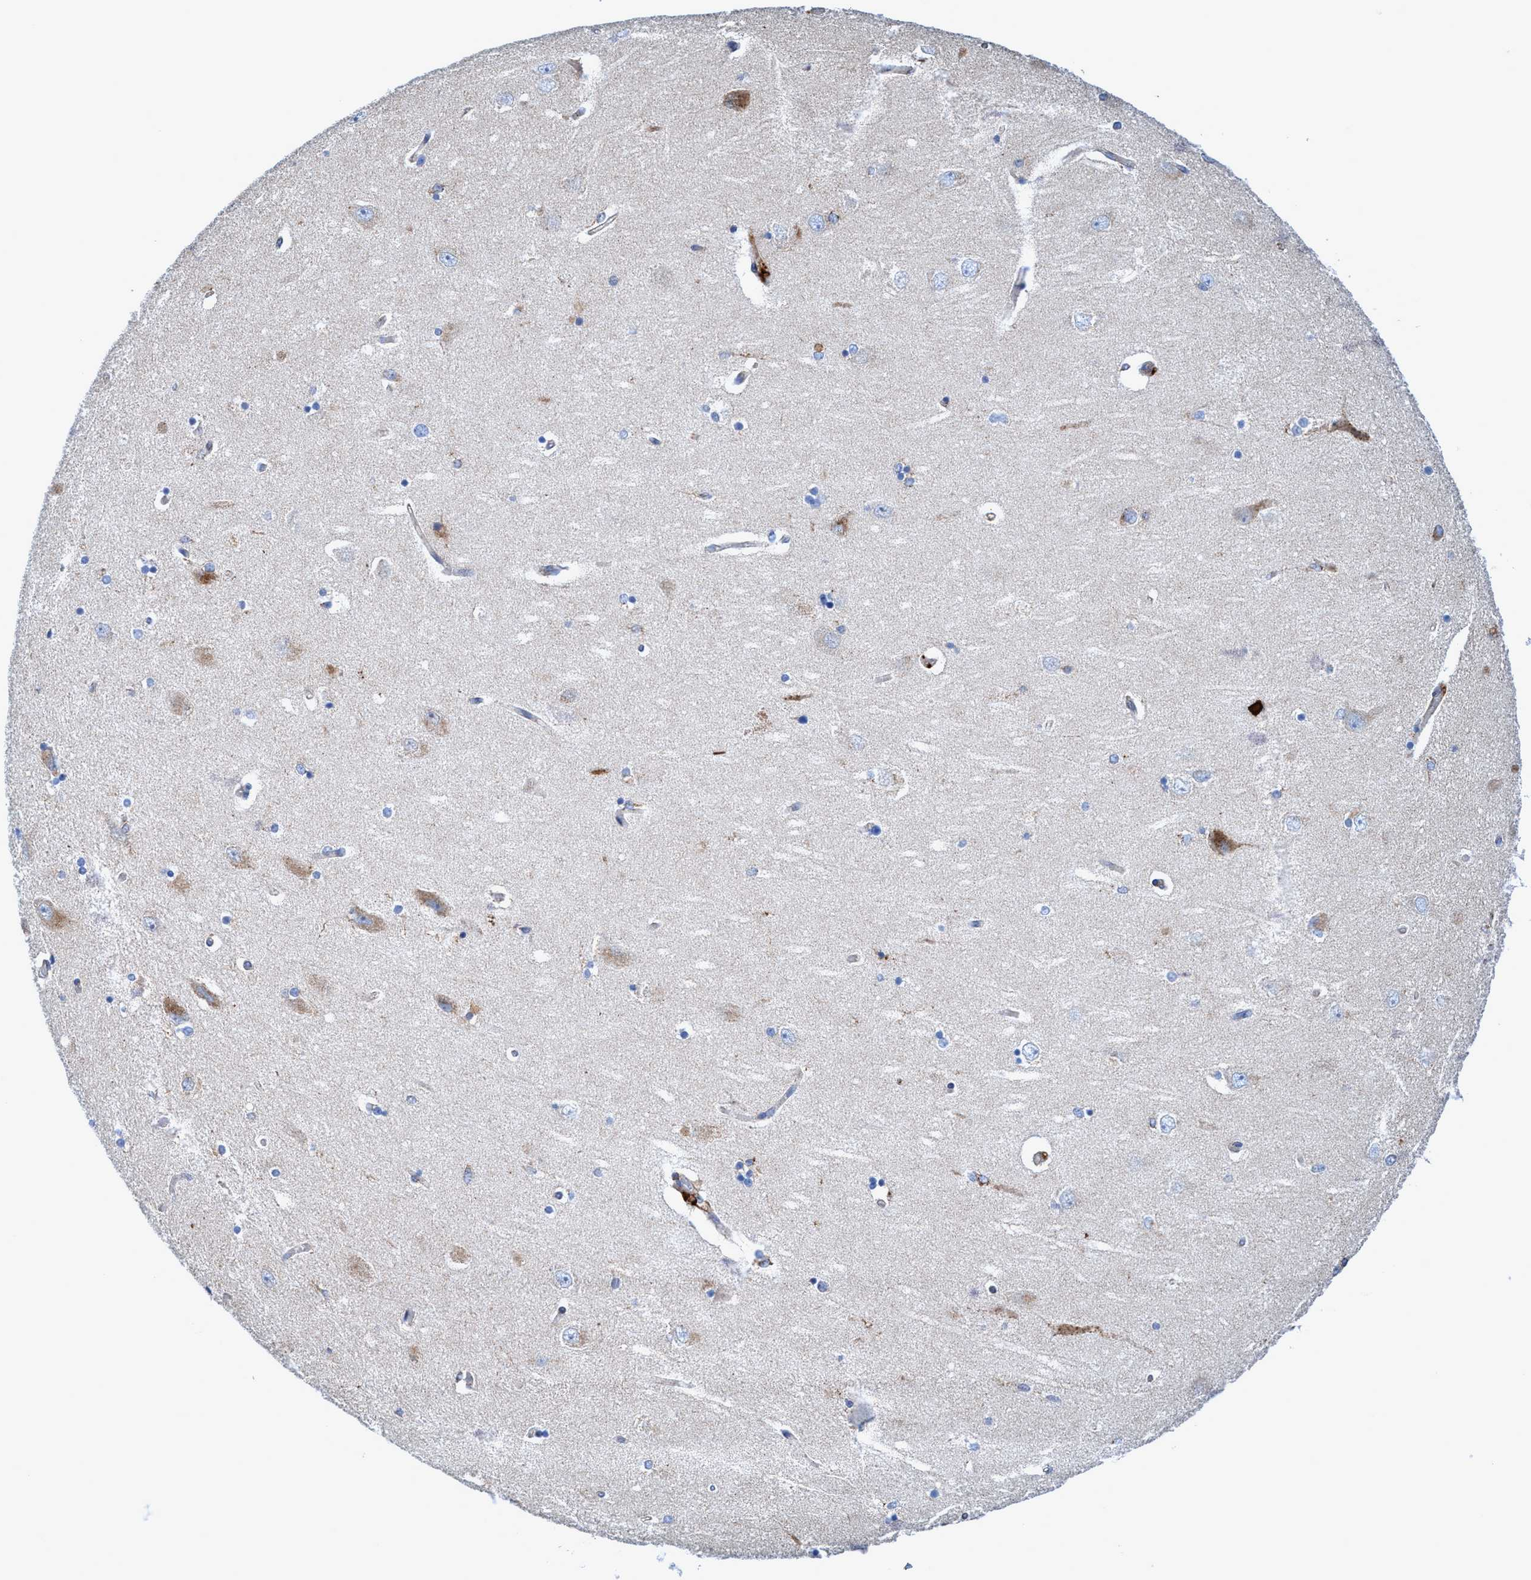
{"staining": {"intensity": "moderate", "quantity": "<25%", "location": "cytoplasmic/membranous"}, "tissue": "hippocampus", "cell_type": "Glial cells", "image_type": "normal", "snomed": [{"axis": "morphology", "description": "Normal tissue, NOS"}, {"axis": "topography", "description": "Hippocampus"}], "caption": "Protein analysis of unremarkable hippocampus exhibits moderate cytoplasmic/membranous positivity in about <25% of glial cells. Using DAB (3,3'-diaminobenzidine) (brown) and hematoxylin (blue) stains, captured at high magnification using brightfield microscopy.", "gene": "TRIM65", "patient": {"sex": "female", "age": 54}}